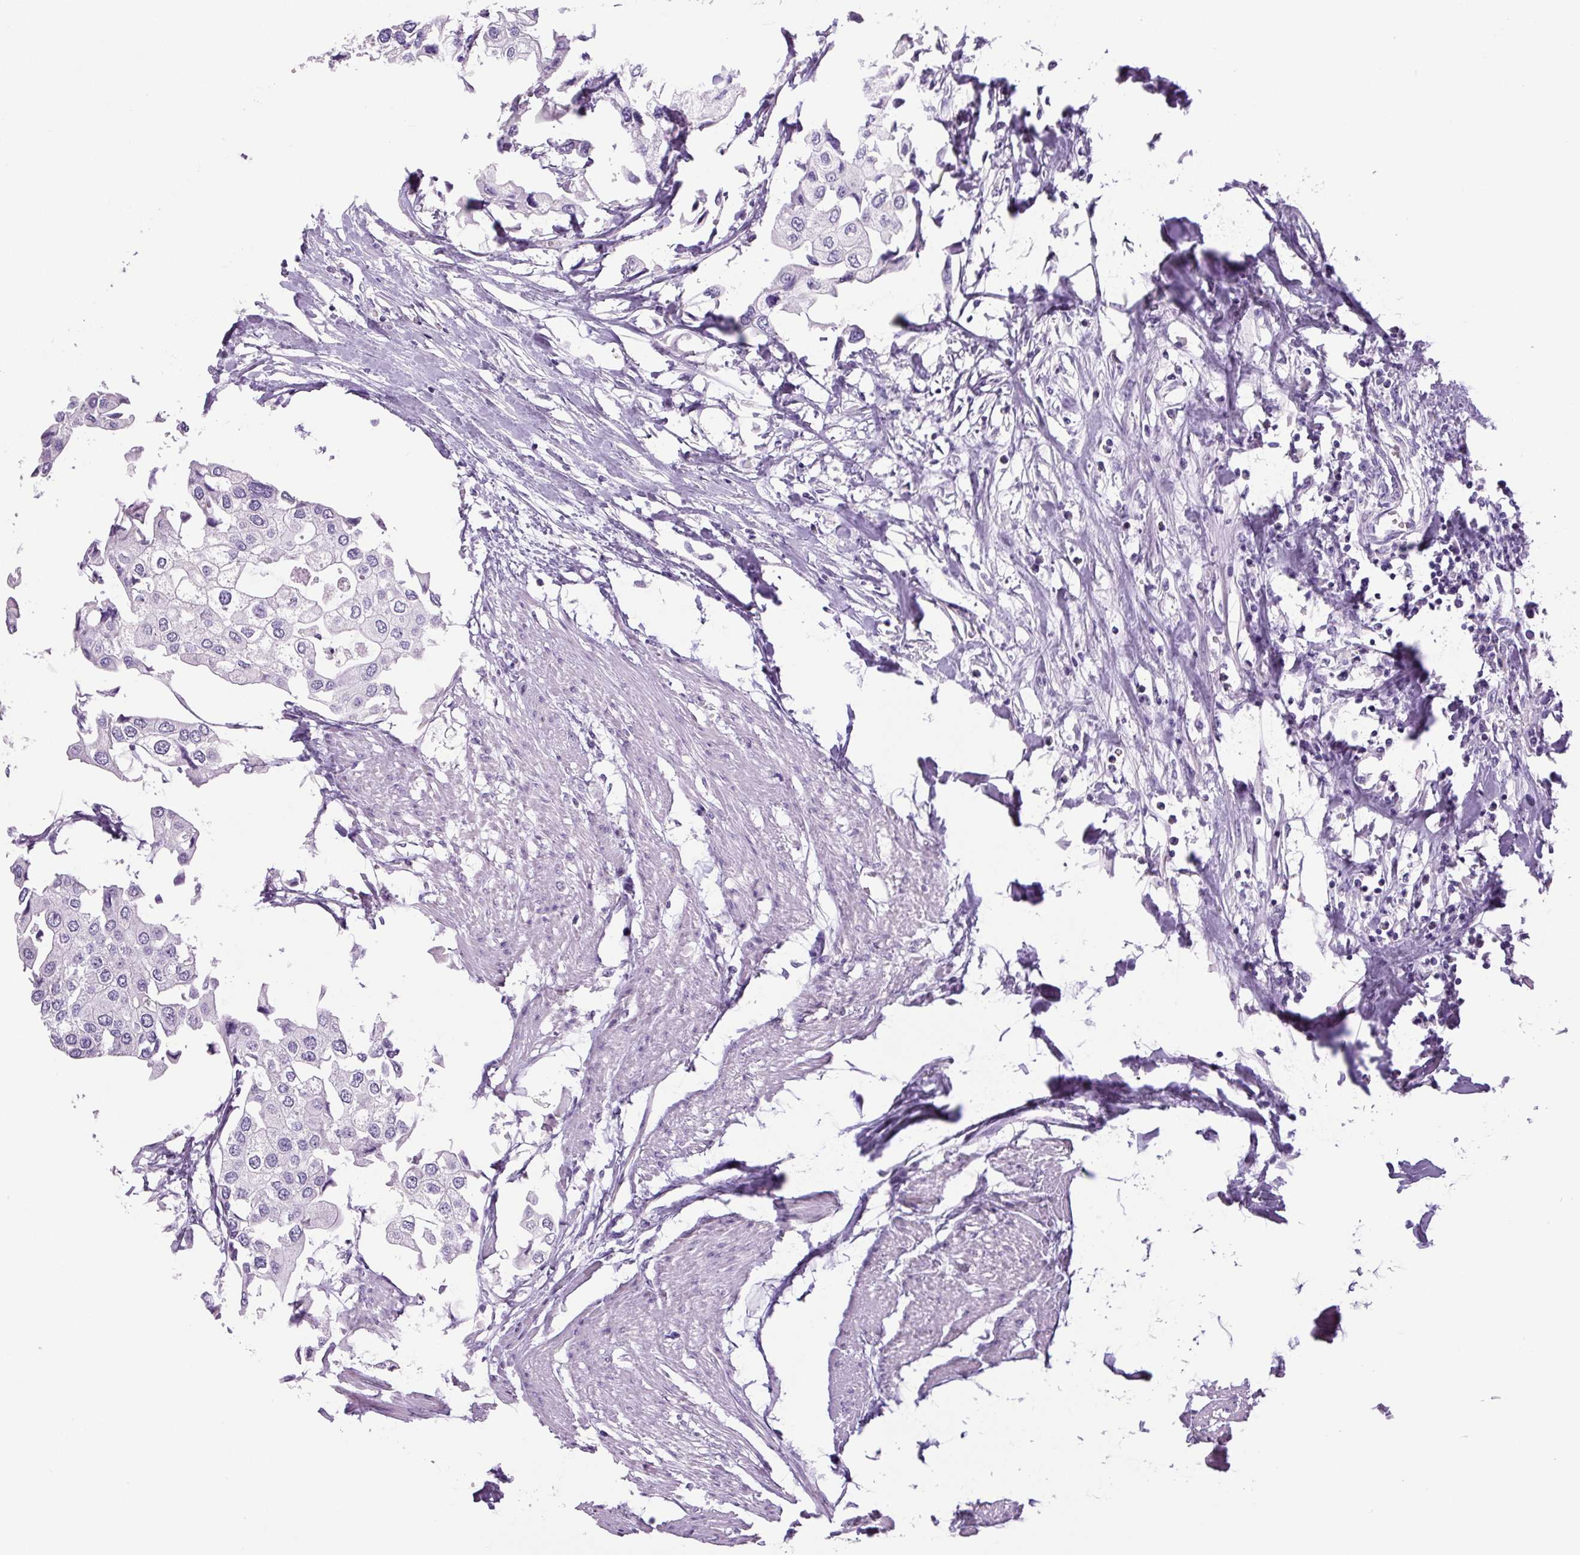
{"staining": {"intensity": "negative", "quantity": "none", "location": "none"}, "tissue": "urothelial cancer", "cell_type": "Tumor cells", "image_type": "cancer", "snomed": [{"axis": "morphology", "description": "Urothelial carcinoma, High grade"}, {"axis": "topography", "description": "Urinary bladder"}], "caption": "This is an IHC image of urothelial carcinoma (high-grade). There is no expression in tumor cells.", "gene": "CHGA", "patient": {"sex": "male", "age": 64}}